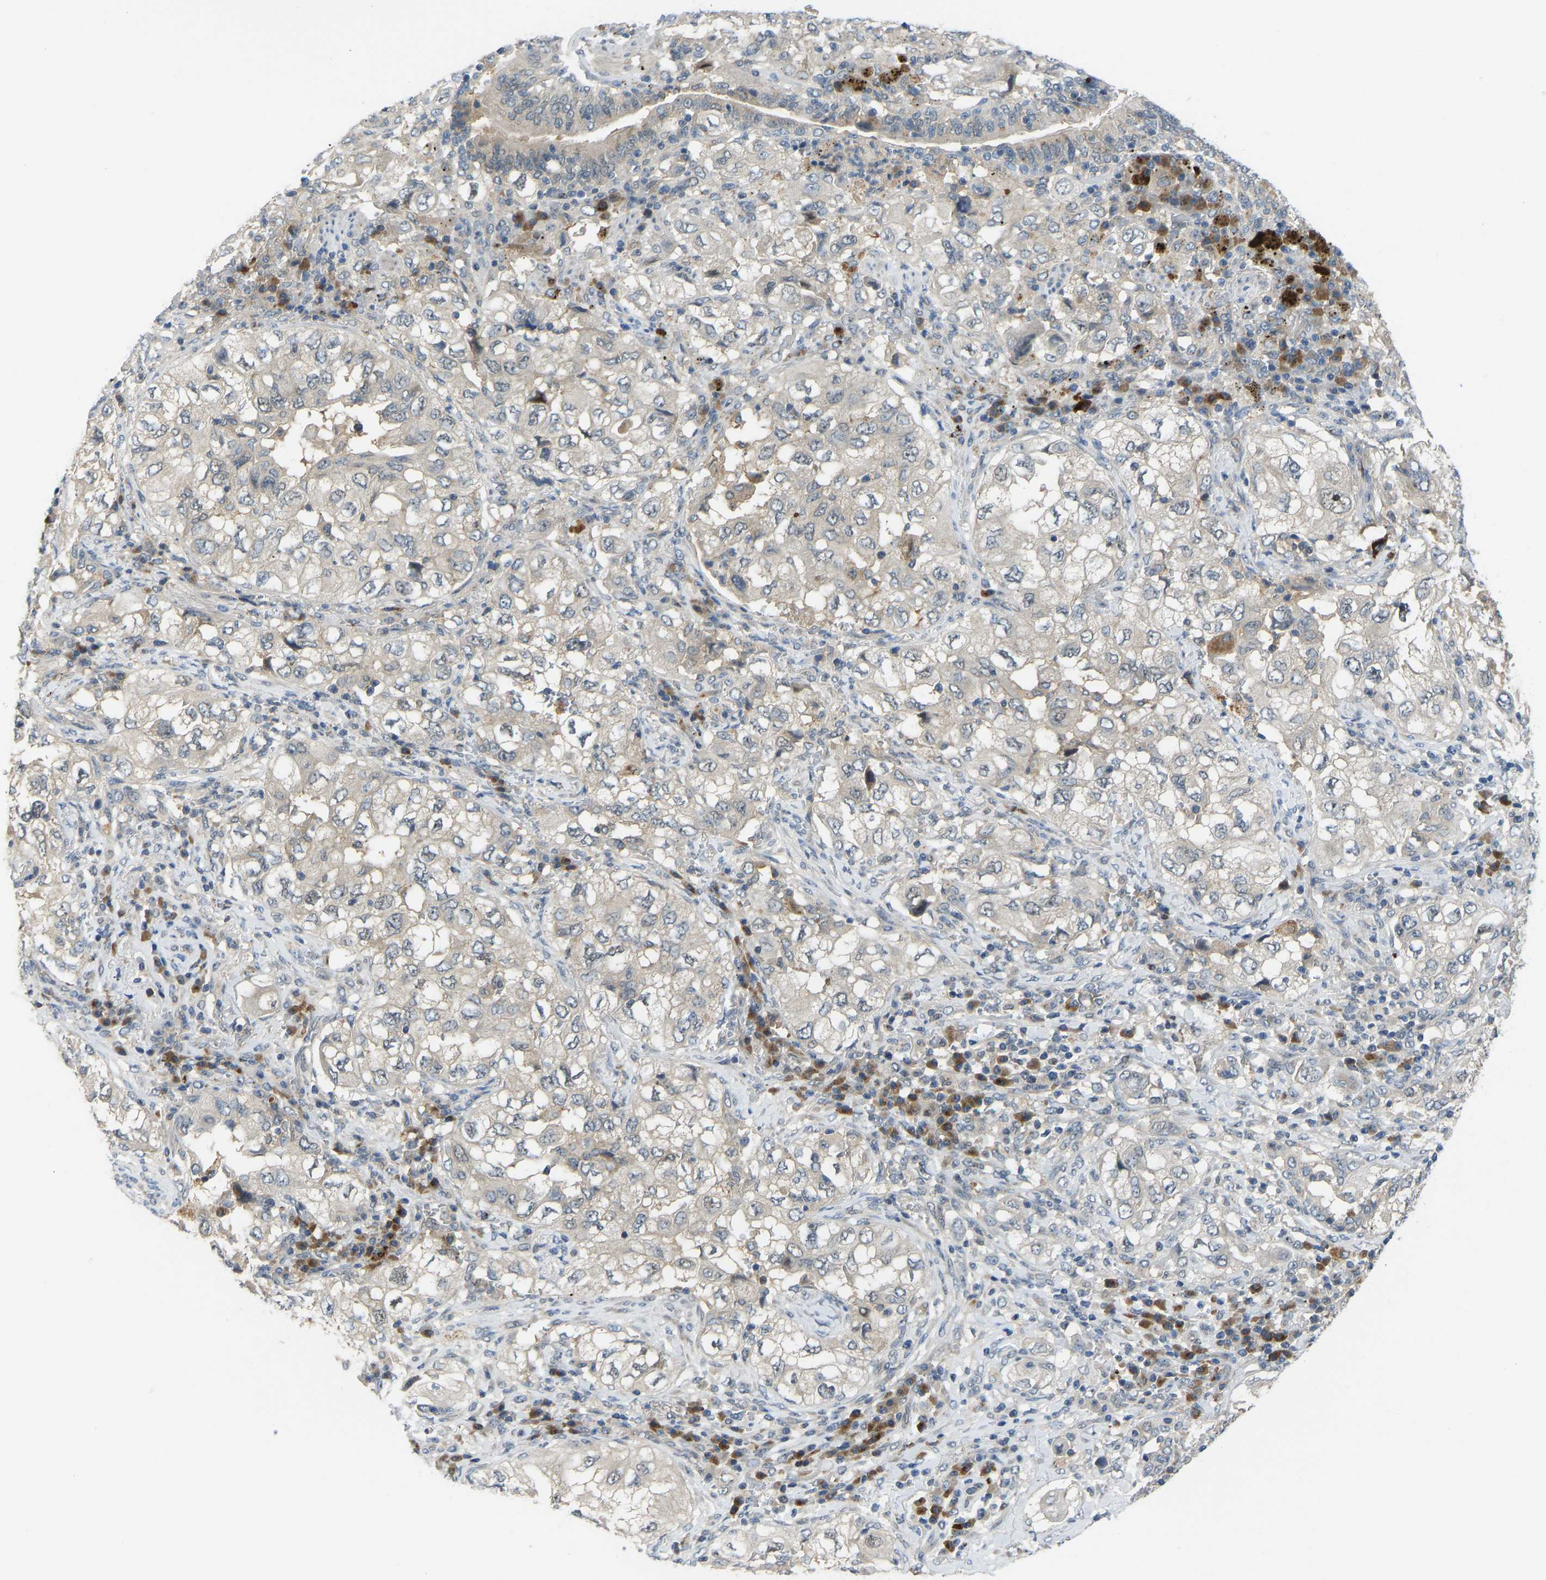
{"staining": {"intensity": "negative", "quantity": "none", "location": "none"}, "tissue": "lung cancer", "cell_type": "Tumor cells", "image_type": "cancer", "snomed": [{"axis": "morphology", "description": "Adenocarcinoma, NOS"}, {"axis": "topography", "description": "Lung"}], "caption": "Micrograph shows no protein expression in tumor cells of lung cancer tissue.", "gene": "ZNF251", "patient": {"sex": "male", "age": 64}}